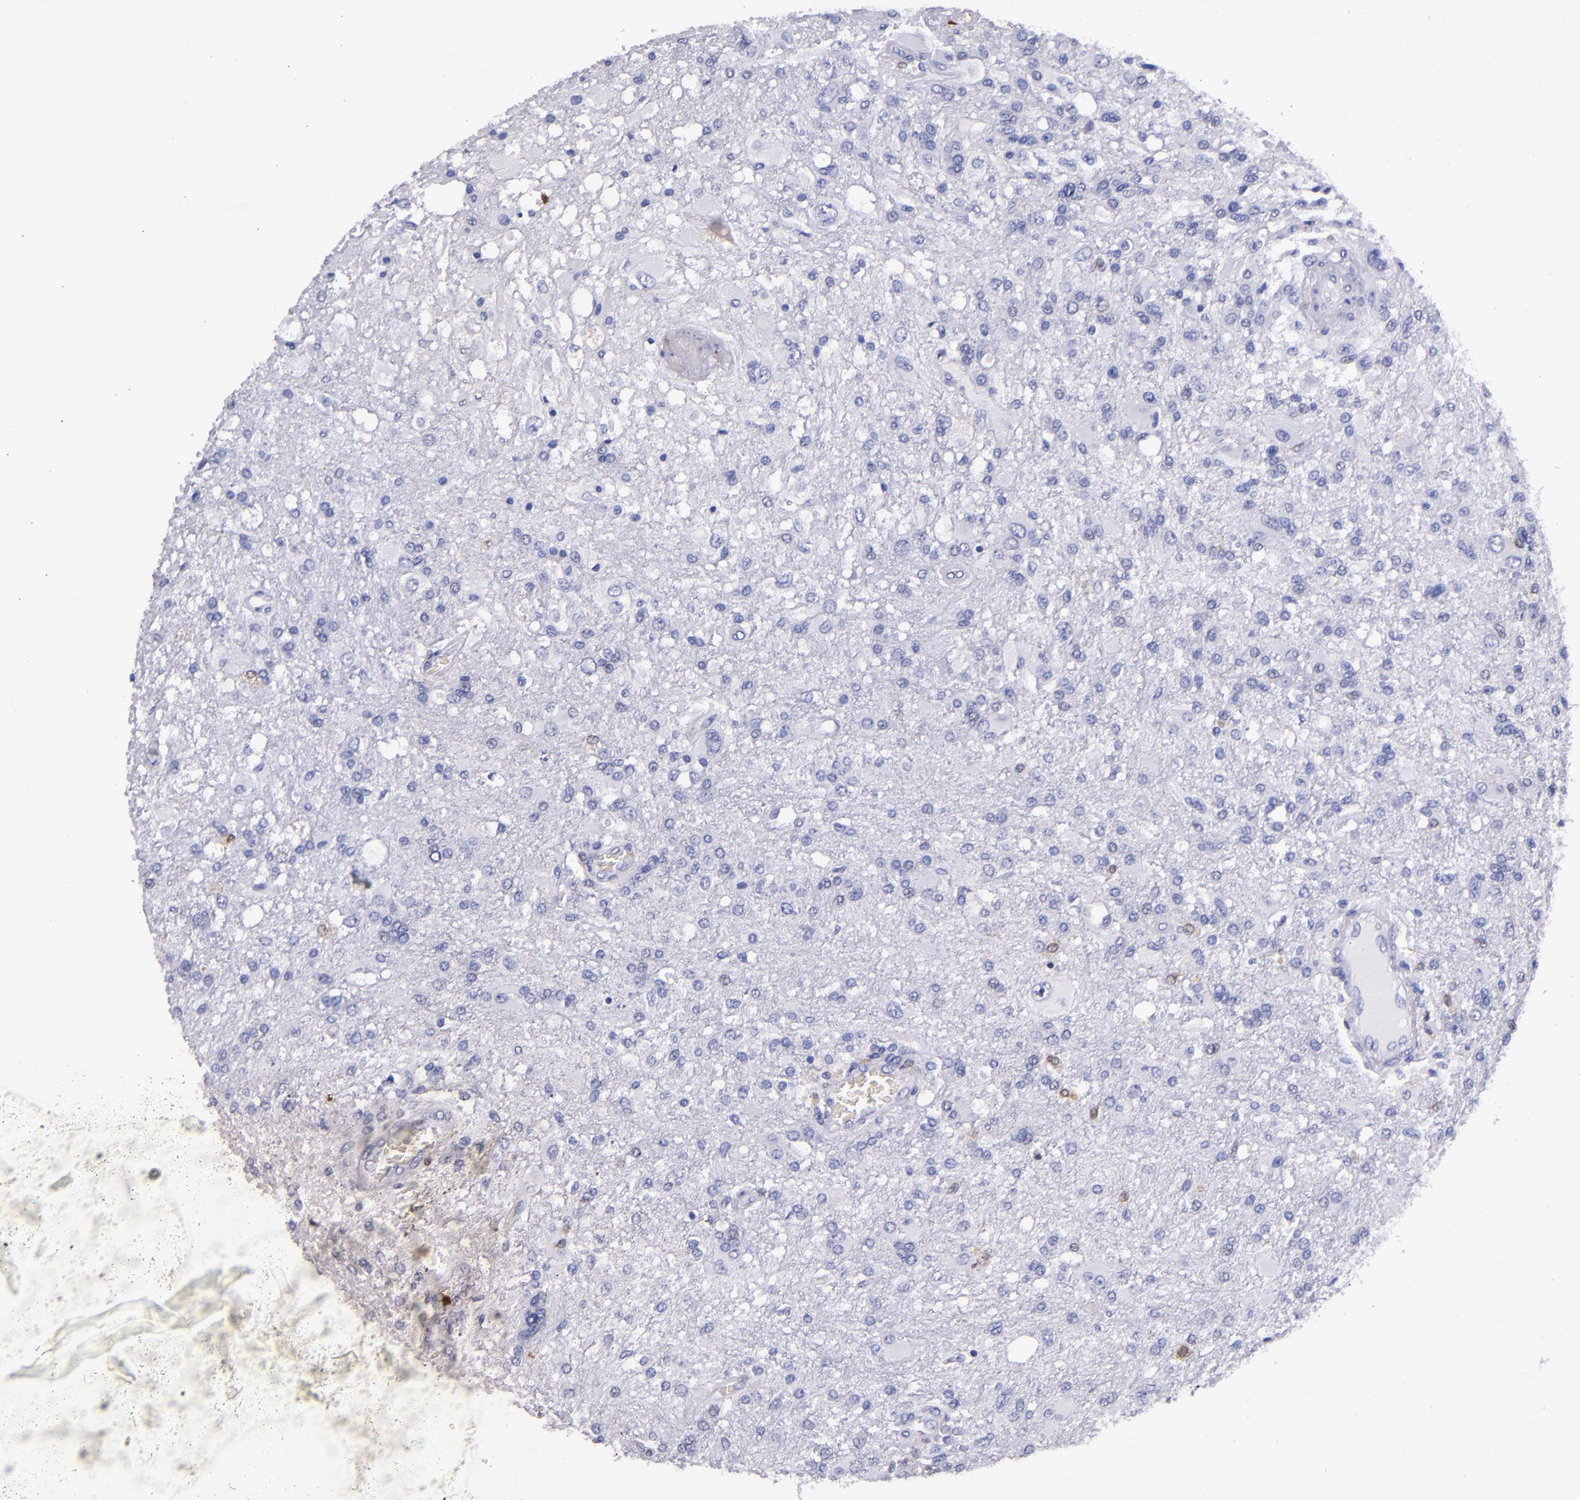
{"staining": {"intensity": "negative", "quantity": "none", "location": "none"}, "tissue": "glioma", "cell_type": "Tumor cells", "image_type": "cancer", "snomed": [{"axis": "morphology", "description": "Glioma, malignant, High grade"}, {"axis": "topography", "description": "Cerebral cortex"}], "caption": "This photomicrograph is of malignant high-grade glioma stained with immunohistochemistry to label a protein in brown with the nuclei are counter-stained blue. There is no expression in tumor cells.", "gene": "S100A8", "patient": {"sex": "male", "age": 79}}